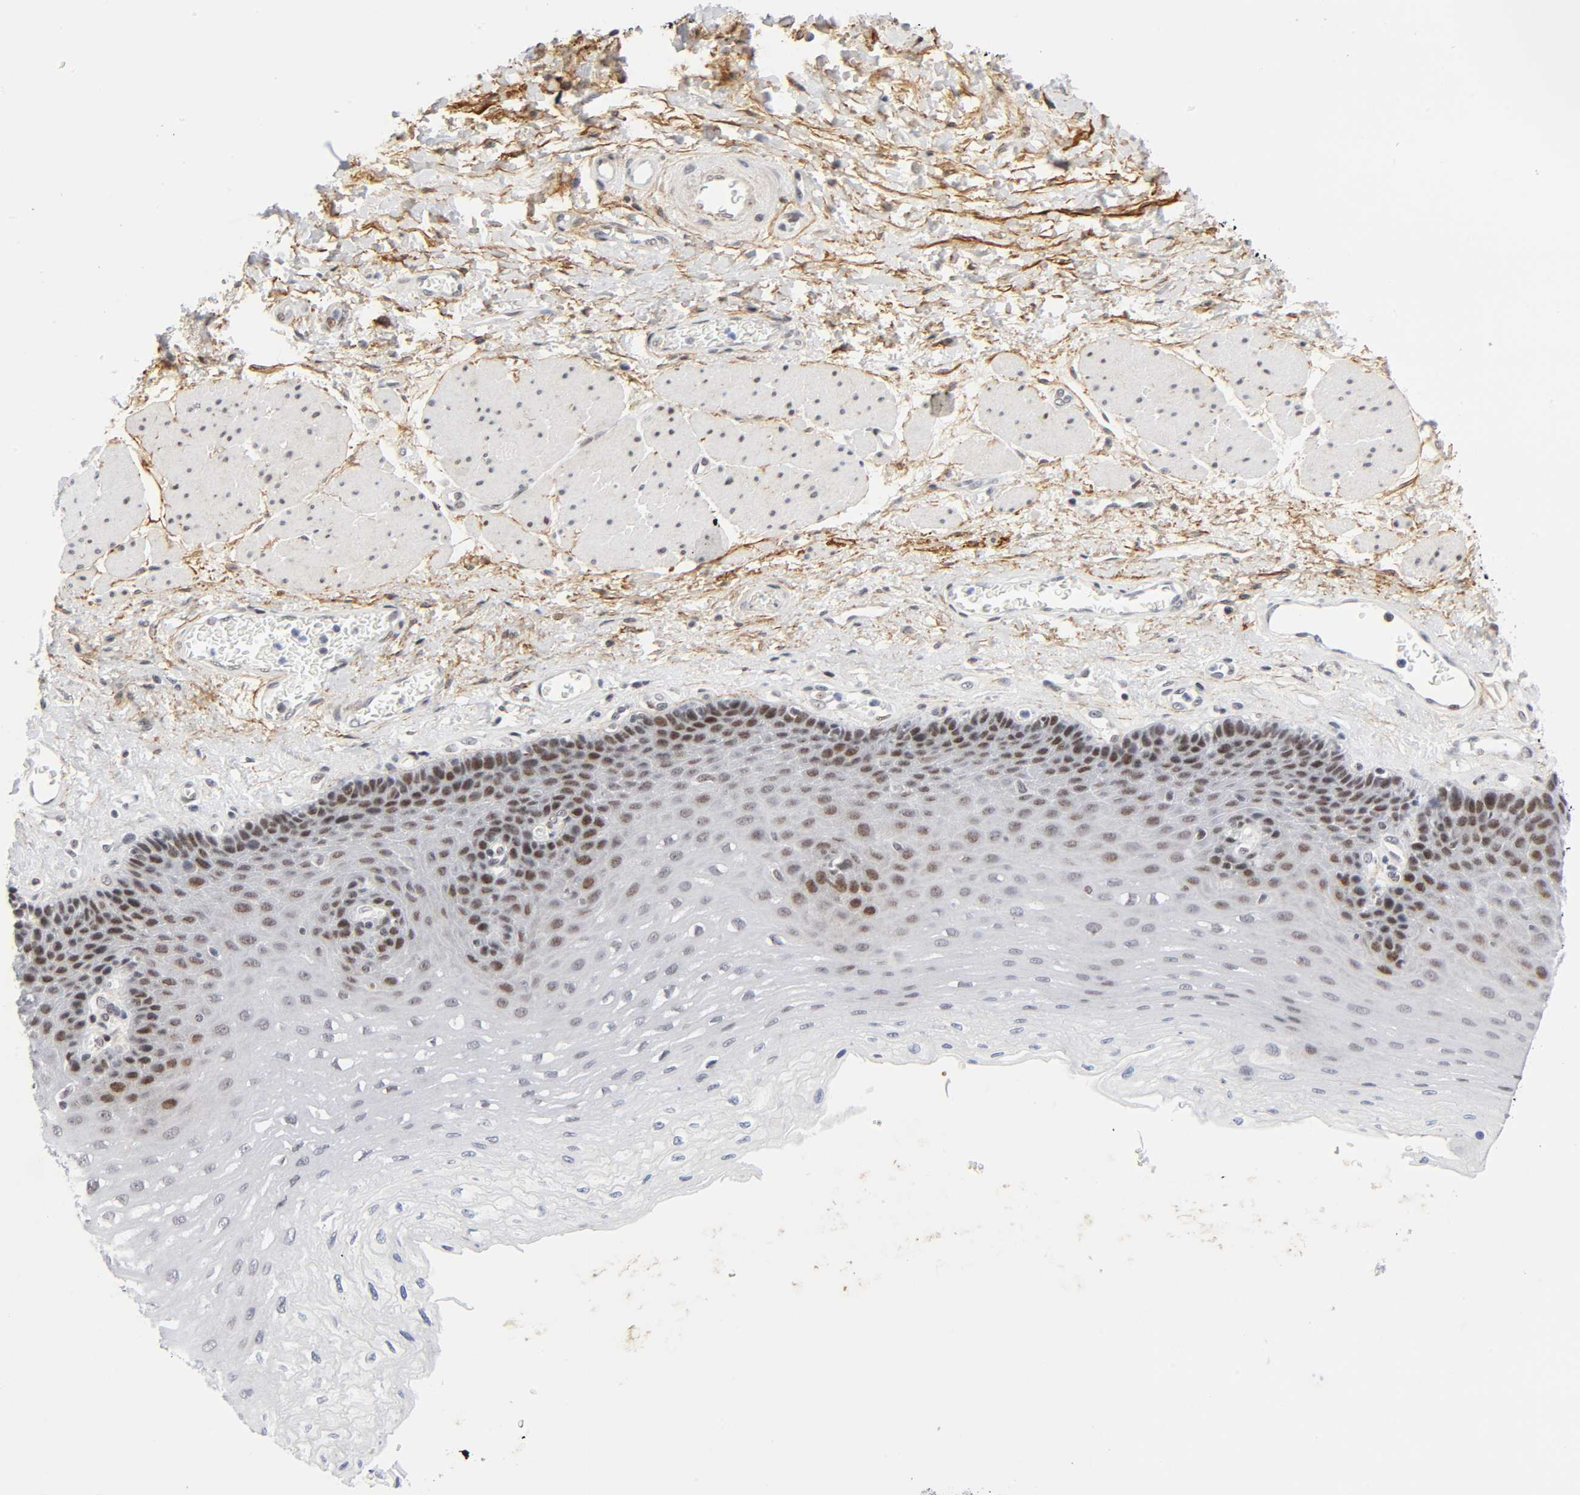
{"staining": {"intensity": "moderate", "quantity": "<25%", "location": "nuclear"}, "tissue": "esophagus", "cell_type": "Squamous epithelial cells", "image_type": "normal", "snomed": [{"axis": "morphology", "description": "Normal tissue, NOS"}, {"axis": "topography", "description": "Esophagus"}], "caption": "A micrograph showing moderate nuclear staining in about <25% of squamous epithelial cells in normal esophagus, as visualized by brown immunohistochemical staining.", "gene": "DIDO1", "patient": {"sex": "female", "age": 72}}